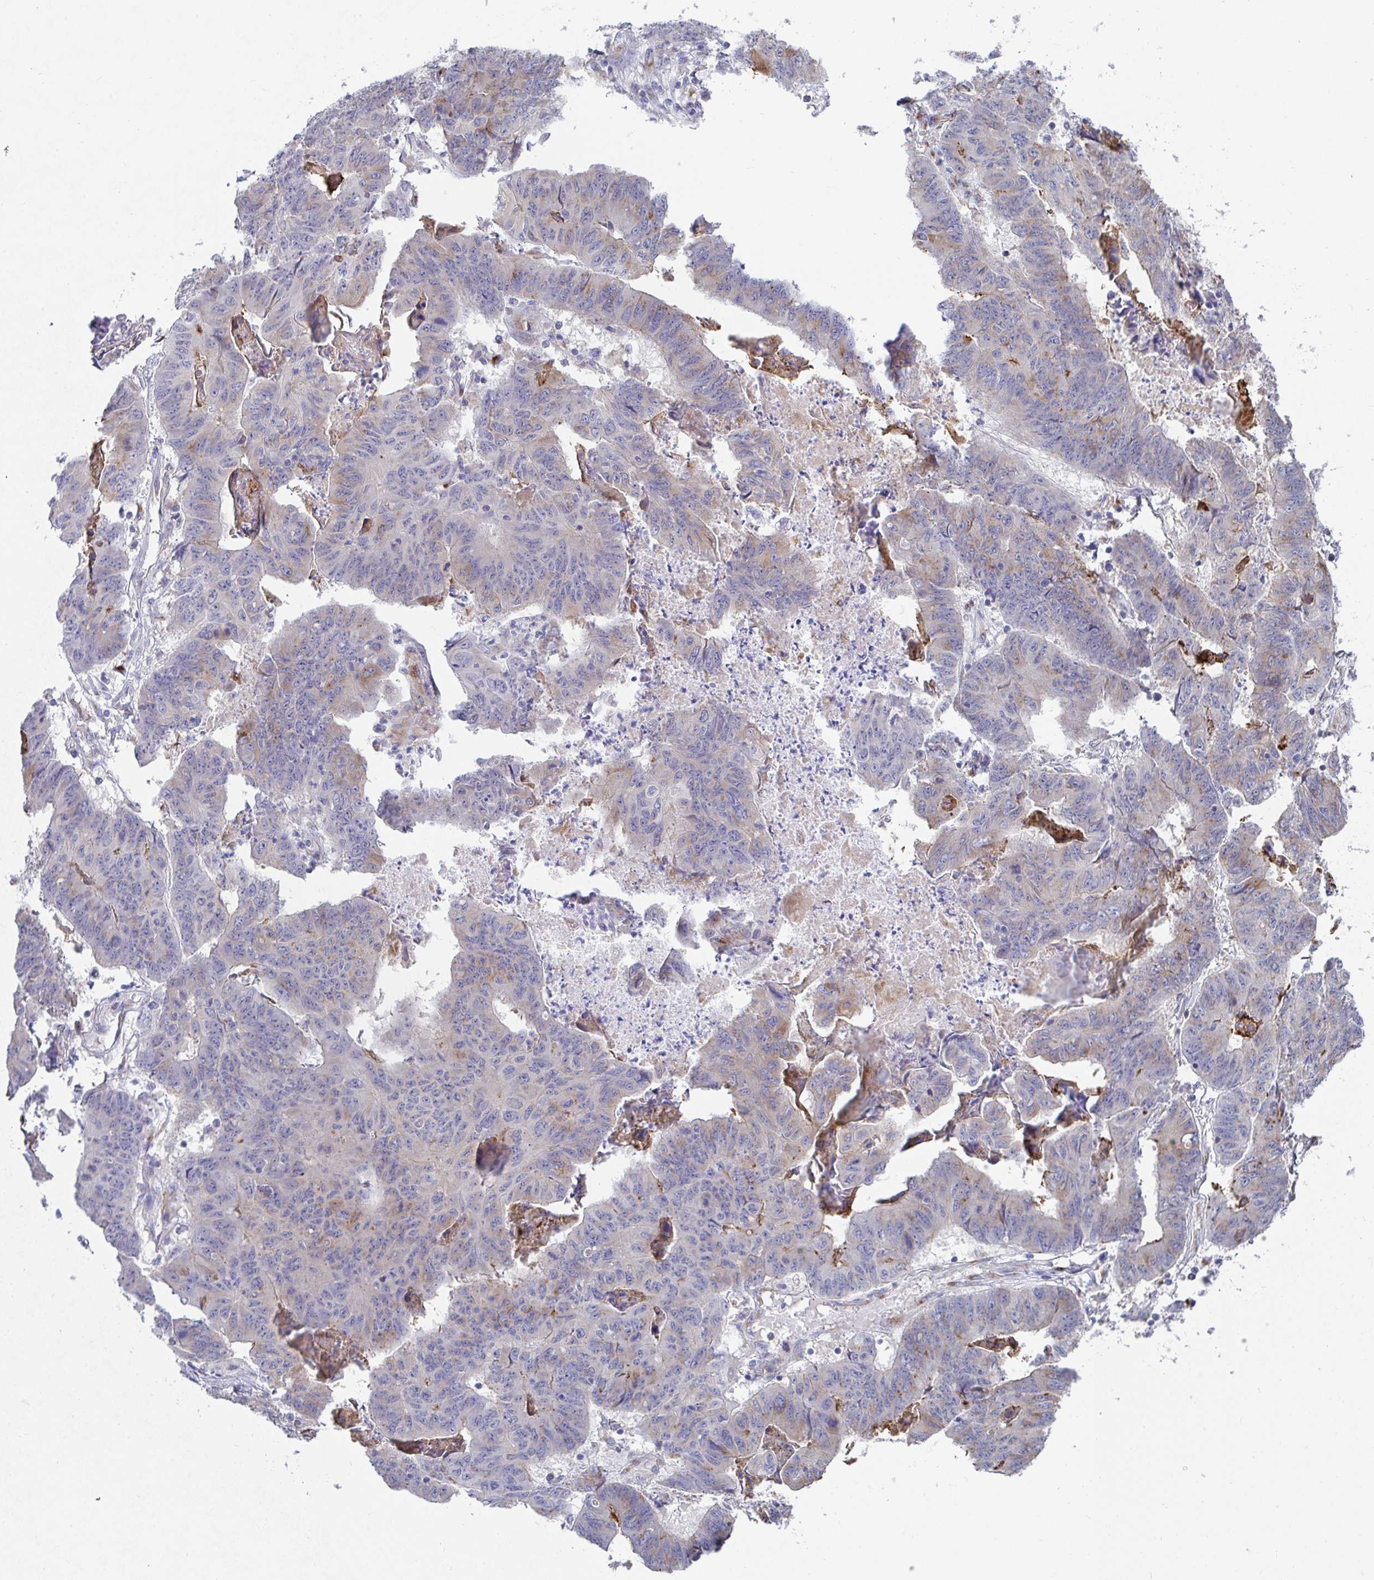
{"staining": {"intensity": "weak", "quantity": "<25%", "location": "cytoplasmic/membranous"}, "tissue": "stomach cancer", "cell_type": "Tumor cells", "image_type": "cancer", "snomed": [{"axis": "morphology", "description": "Adenocarcinoma, NOS"}, {"axis": "topography", "description": "Stomach, lower"}], "caption": "Stomach cancer (adenocarcinoma) was stained to show a protein in brown. There is no significant staining in tumor cells.", "gene": "TAS2R39", "patient": {"sex": "male", "age": 77}}